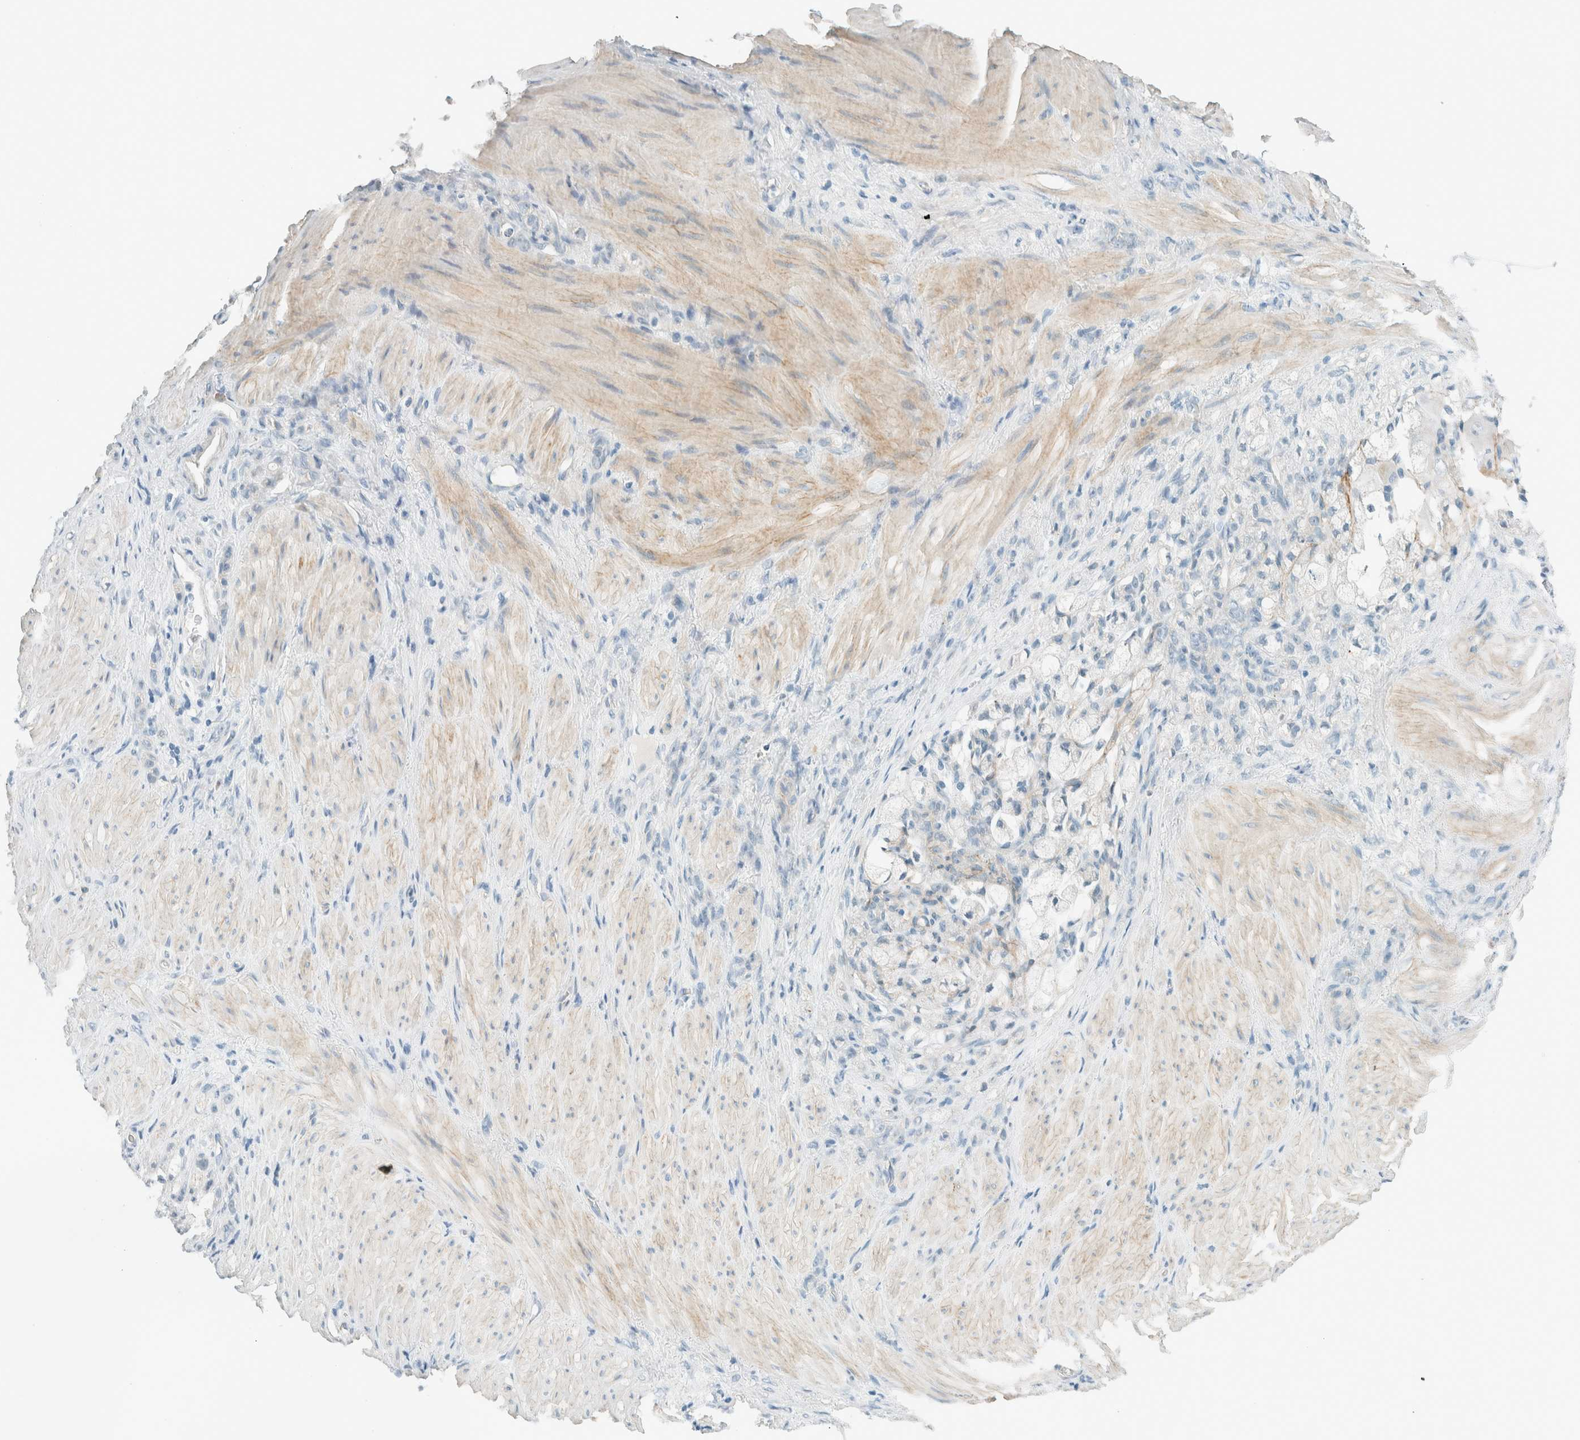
{"staining": {"intensity": "negative", "quantity": "none", "location": "none"}, "tissue": "stomach cancer", "cell_type": "Tumor cells", "image_type": "cancer", "snomed": [{"axis": "morphology", "description": "Normal tissue, NOS"}, {"axis": "morphology", "description": "Adenocarcinoma, NOS"}, {"axis": "topography", "description": "Stomach"}], "caption": "An IHC photomicrograph of stomach cancer (adenocarcinoma) is shown. There is no staining in tumor cells of stomach cancer (adenocarcinoma).", "gene": "SLFN12", "patient": {"sex": "male", "age": 82}}